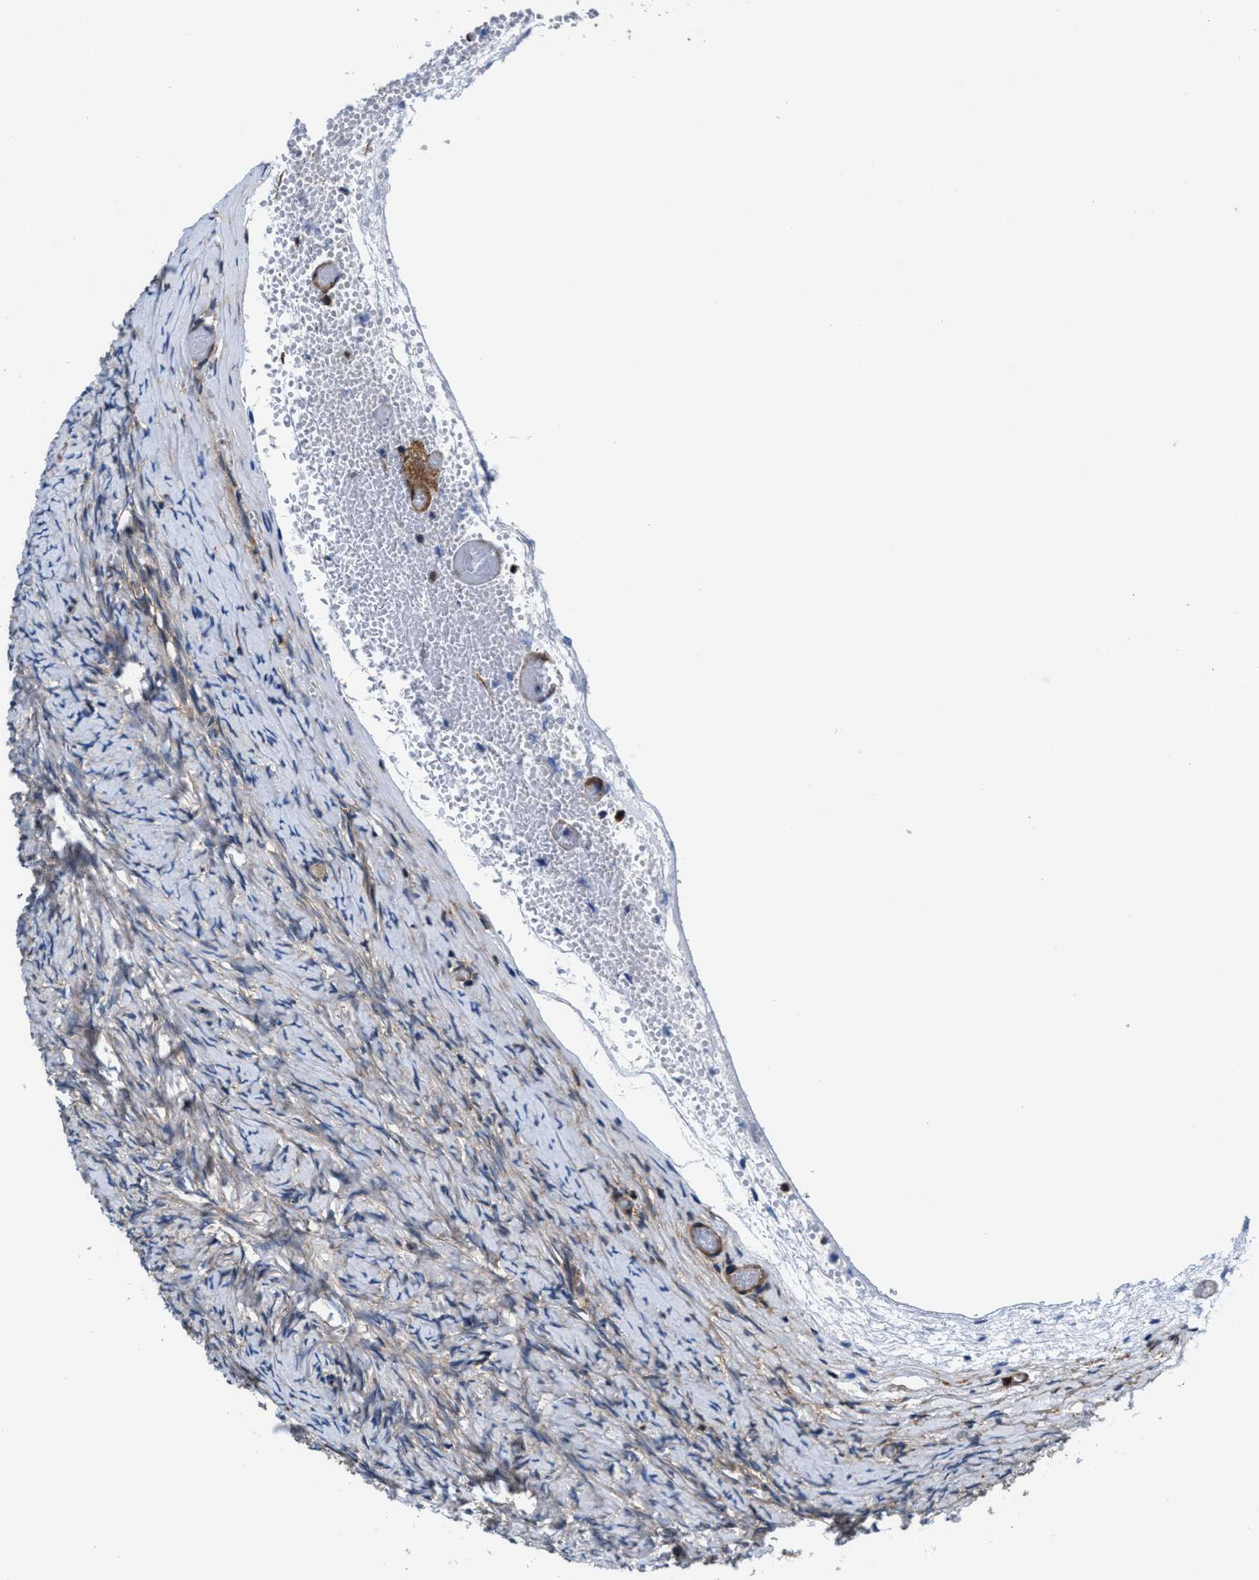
{"staining": {"intensity": "weak", "quantity": "<25%", "location": "cytoplasmic/membranous"}, "tissue": "ovary", "cell_type": "Ovarian stroma cells", "image_type": "normal", "snomed": [{"axis": "morphology", "description": "Normal tissue, NOS"}, {"axis": "topography", "description": "Ovary"}], "caption": "High magnification brightfield microscopy of unremarkable ovary stained with DAB (brown) and counterstained with hematoxylin (blue): ovarian stroma cells show no significant staining.", "gene": "PPP1R9B", "patient": {"sex": "female", "age": 27}}